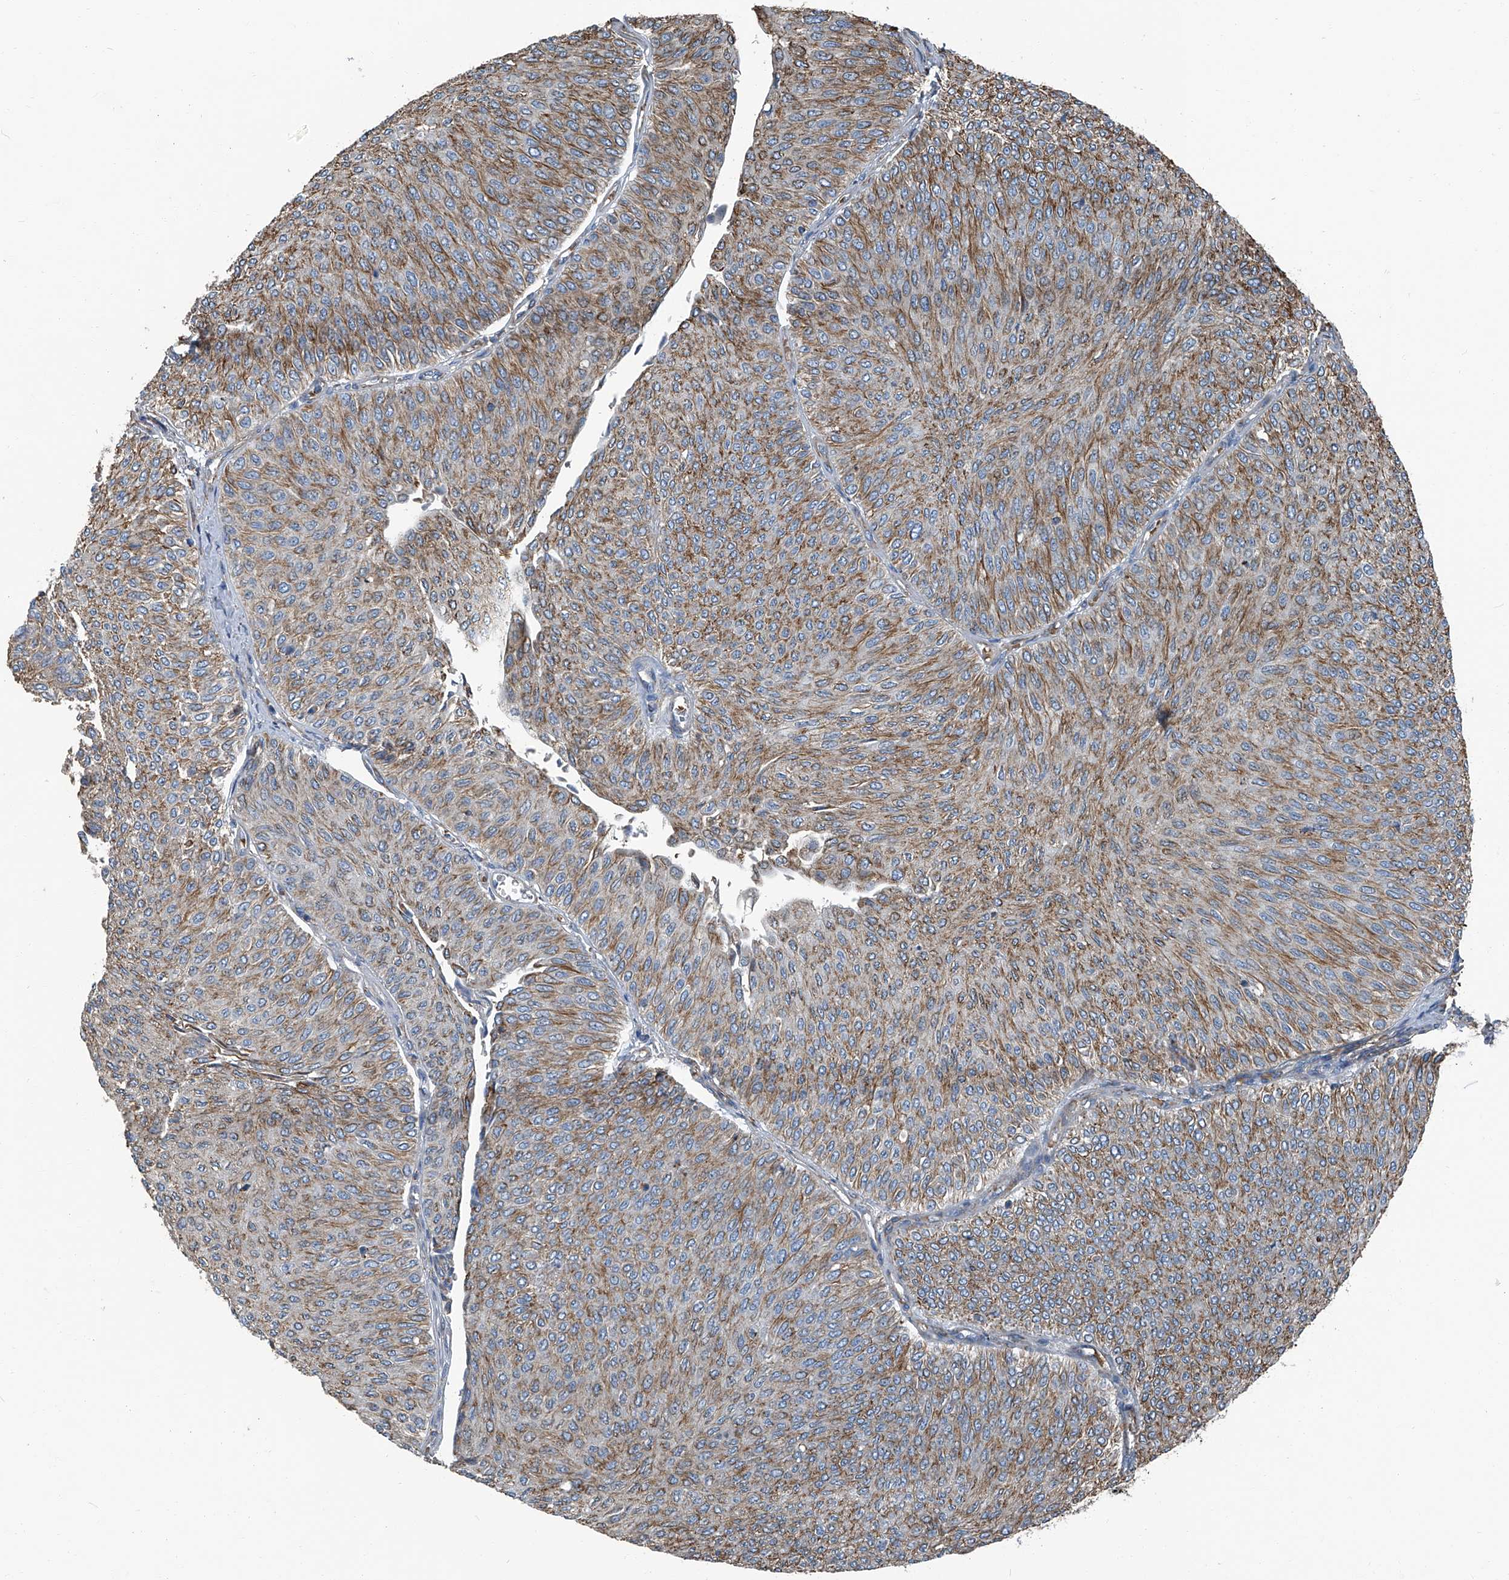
{"staining": {"intensity": "moderate", "quantity": ">75%", "location": "cytoplasmic/membranous"}, "tissue": "urothelial cancer", "cell_type": "Tumor cells", "image_type": "cancer", "snomed": [{"axis": "morphology", "description": "Urothelial carcinoma, Low grade"}, {"axis": "topography", "description": "Urinary bladder"}], "caption": "Brown immunohistochemical staining in urothelial cancer shows moderate cytoplasmic/membranous positivity in about >75% of tumor cells. Nuclei are stained in blue.", "gene": "SEPTIN7", "patient": {"sex": "male", "age": 78}}